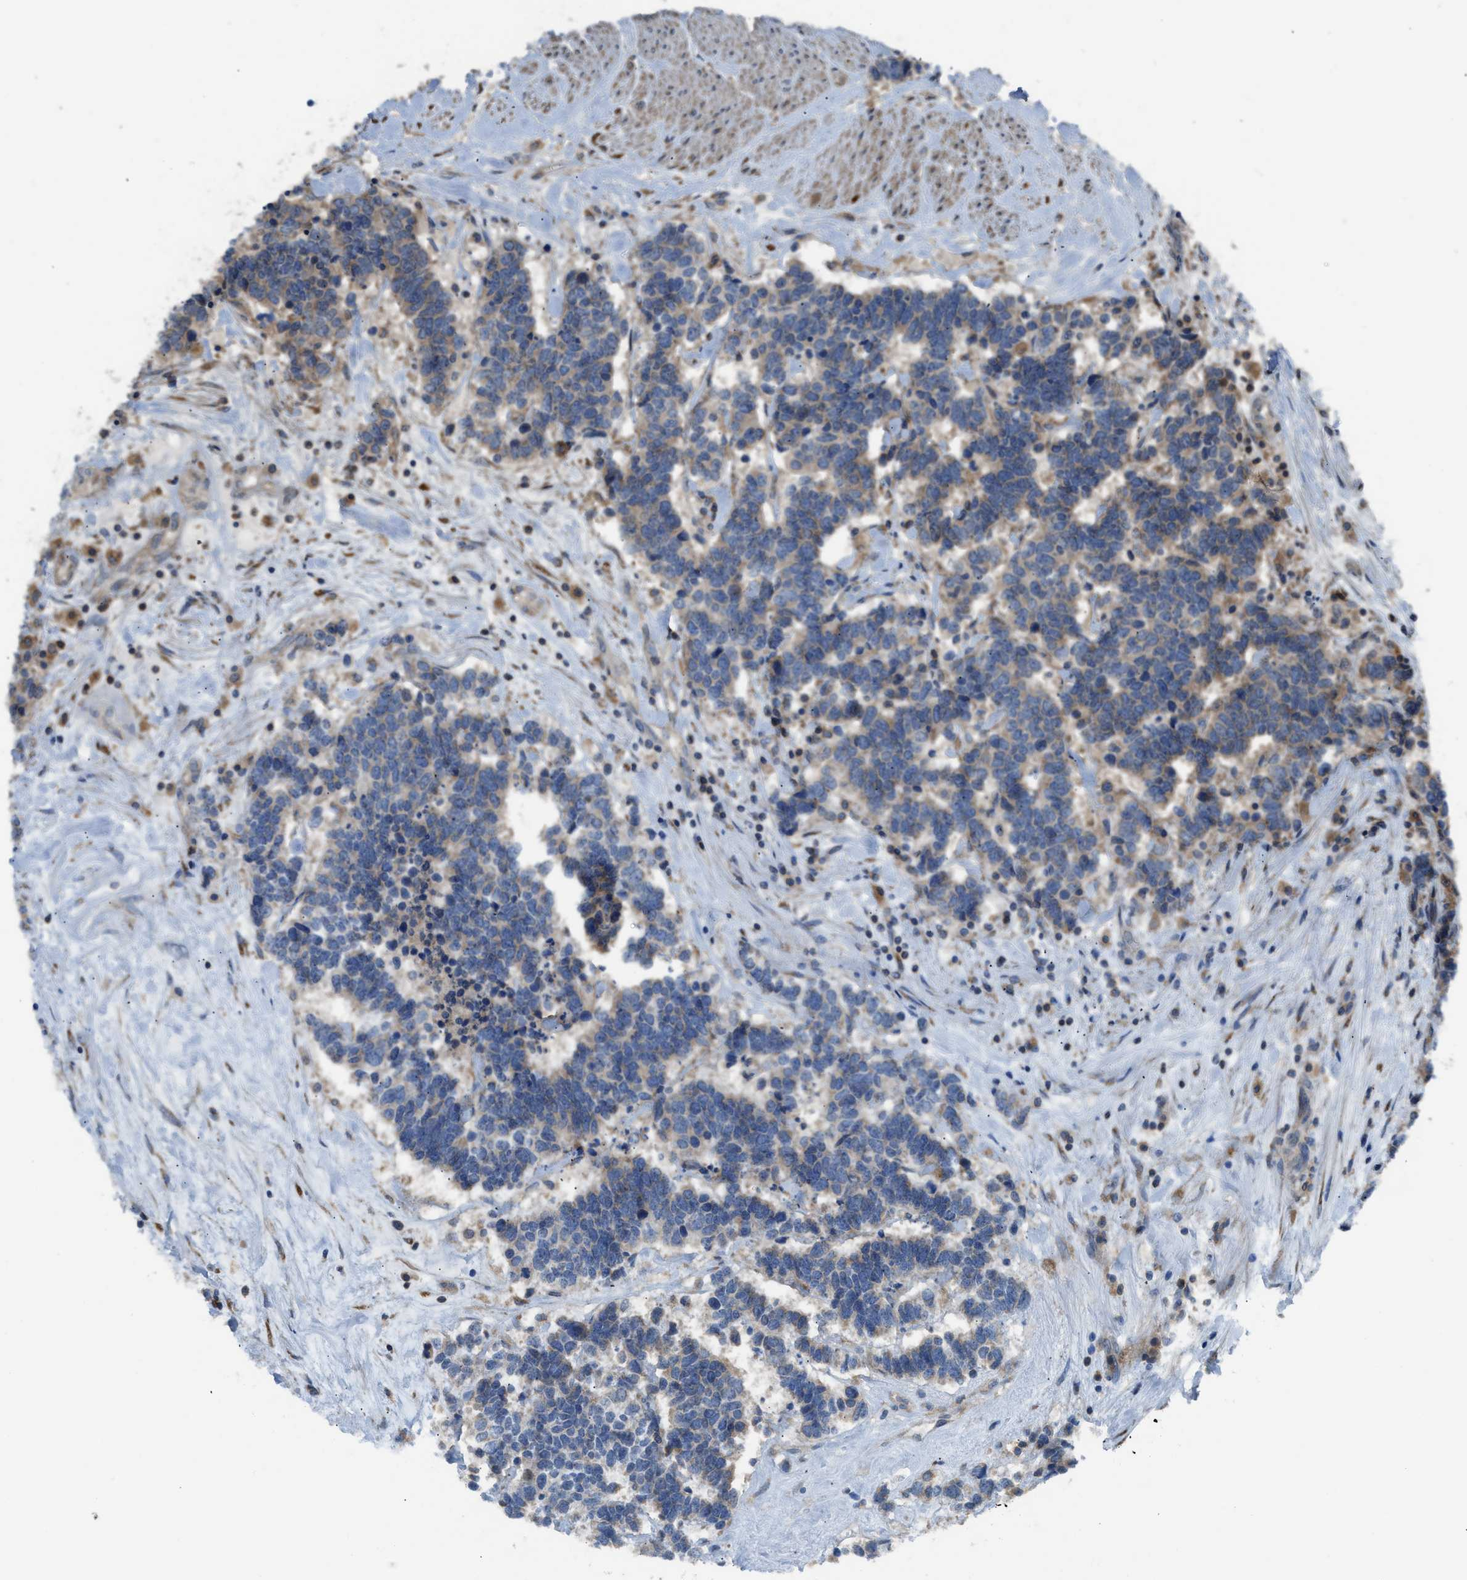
{"staining": {"intensity": "weak", "quantity": "25%-75%", "location": "cytoplasmic/membranous"}, "tissue": "carcinoid", "cell_type": "Tumor cells", "image_type": "cancer", "snomed": [{"axis": "morphology", "description": "Carcinoma, NOS"}, {"axis": "morphology", "description": "Carcinoid, malignant, NOS"}, {"axis": "topography", "description": "Urinary bladder"}], "caption": "Immunohistochemical staining of human malignant carcinoid shows low levels of weak cytoplasmic/membranous protein positivity in about 25%-75% of tumor cells.", "gene": "PAFAH2", "patient": {"sex": "male", "age": 57}}